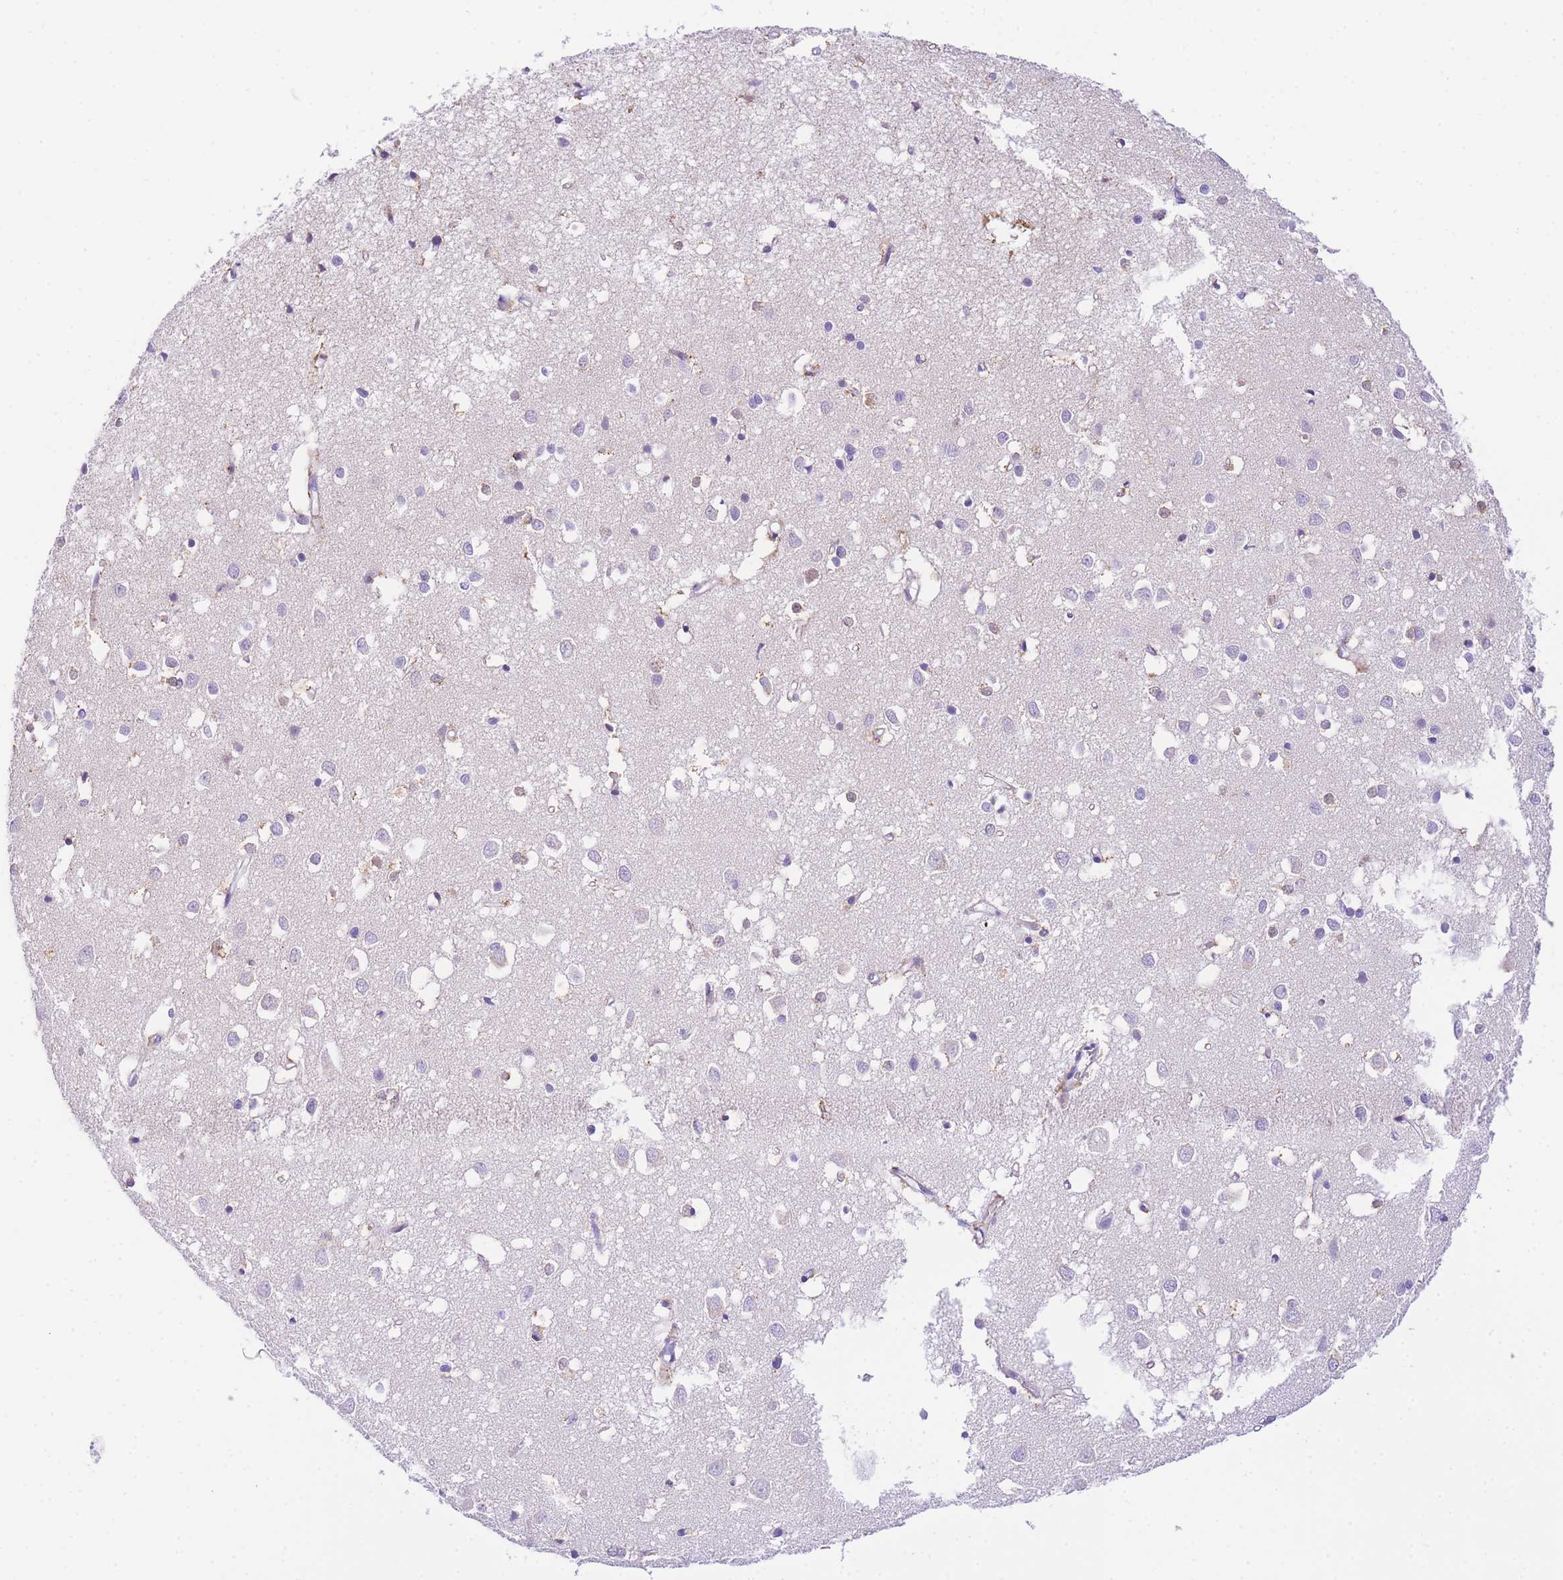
{"staining": {"intensity": "weak", "quantity": "<25%", "location": "cytoplasmic/membranous"}, "tissue": "cerebral cortex", "cell_type": "Endothelial cells", "image_type": "normal", "snomed": [{"axis": "morphology", "description": "Normal tissue, NOS"}, {"axis": "topography", "description": "Cerebral cortex"}], "caption": "IHC photomicrograph of benign cerebral cortex: human cerebral cortex stained with DAB displays no significant protein positivity in endothelial cells. (Stains: DAB (3,3'-diaminobenzidine) IHC with hematoxylin counter stain, Microscopy: brightfield microscopy at high magnification).", "gene": "NKD2", "patient": {"sex": "female", "age": 64}}